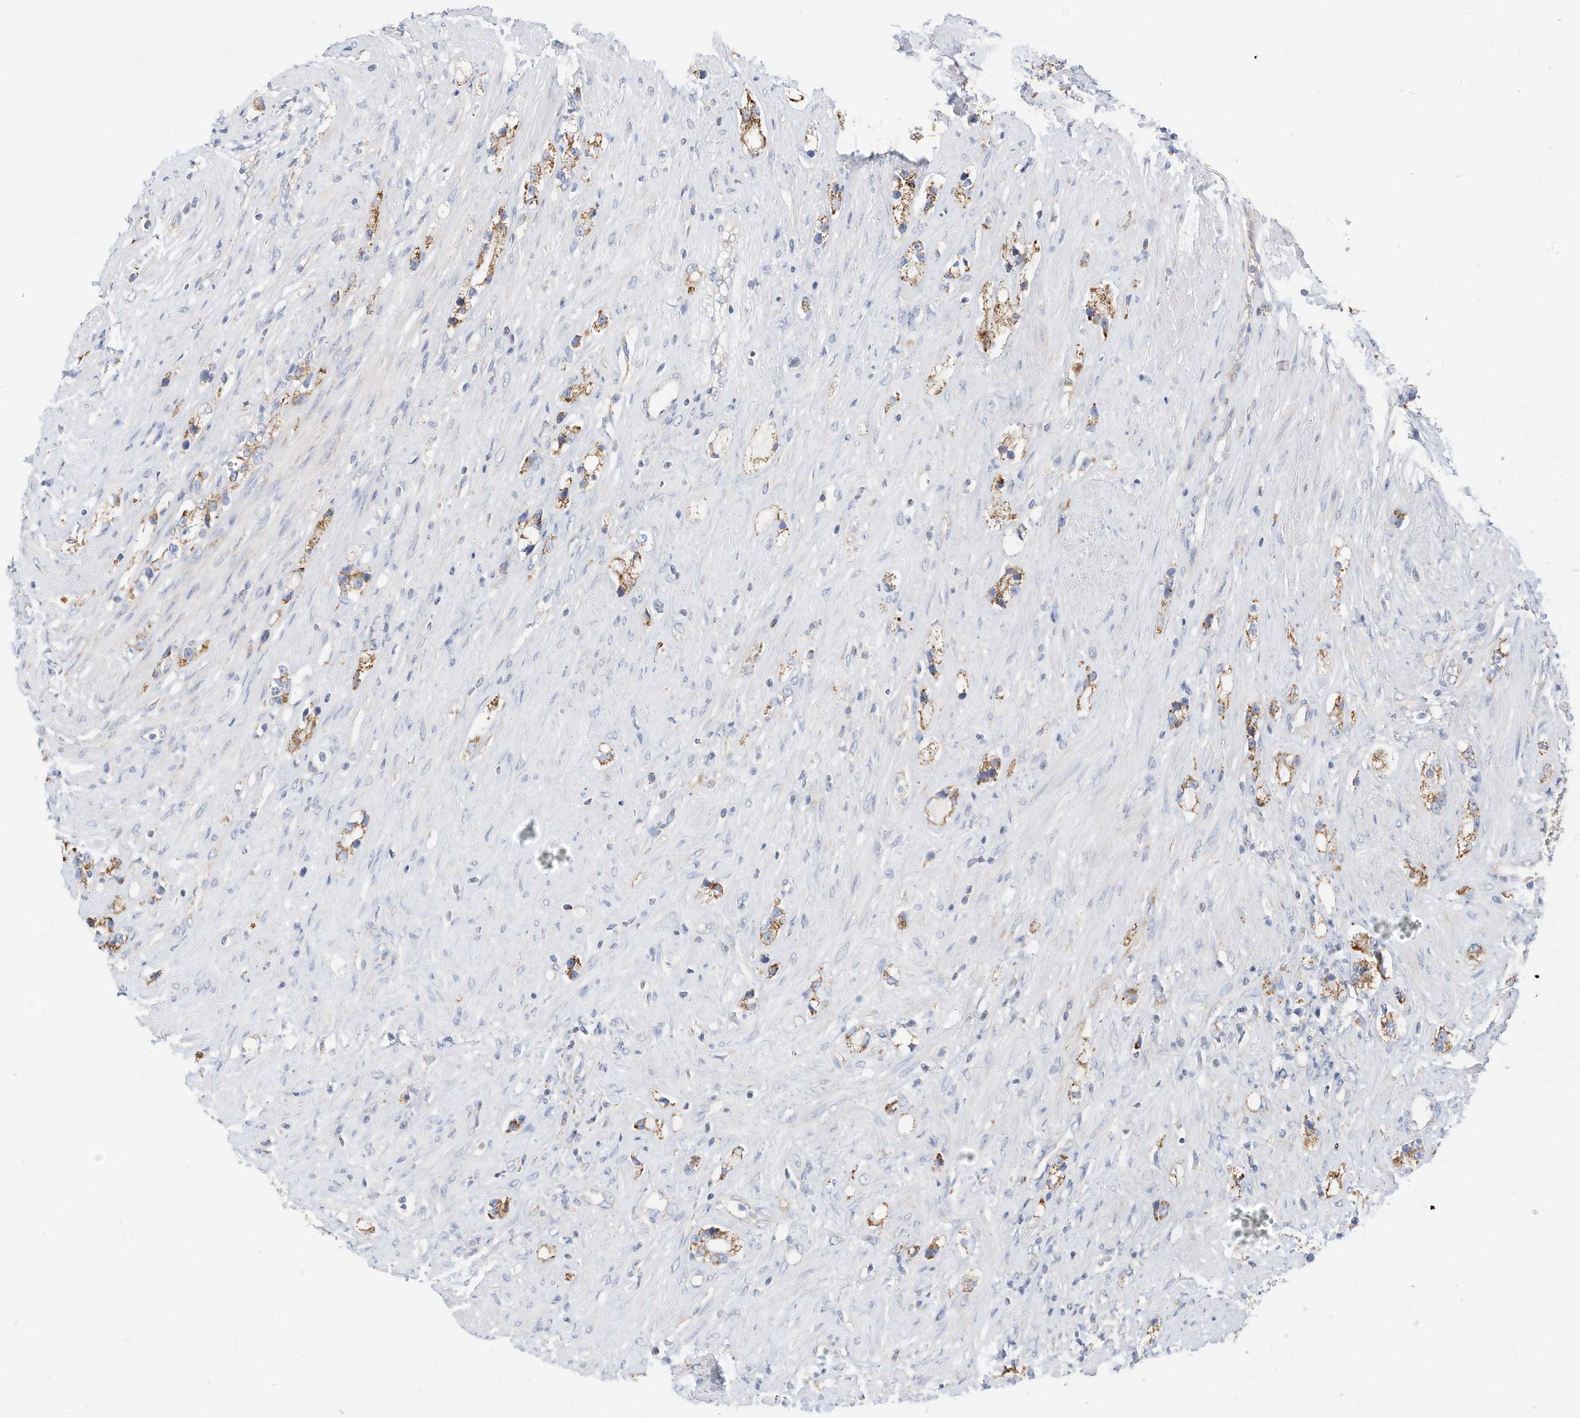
{"staining": {"intensity": "moderate", "quantity": ">75%", "location": "cytoplasmic/membranous"}, "tissue": "prostate cancer", "cell_type": "Tumor cells", "image_type": "cancer", "snomed": [{"axis": "morphology", "description": "Adenocarcinoma, High grade"}, {"axis": "topography", "description": "Prostate"}], "caption": "Brown immunohistochemical staining in human adenocarcinoma (high-grade) (prostate) reveals moderate cytoplasmic/membranous positivity in approximately >75% of tumor cells.", "gene": "RHOH", "patient": {"sex": "male", "age": 63}}